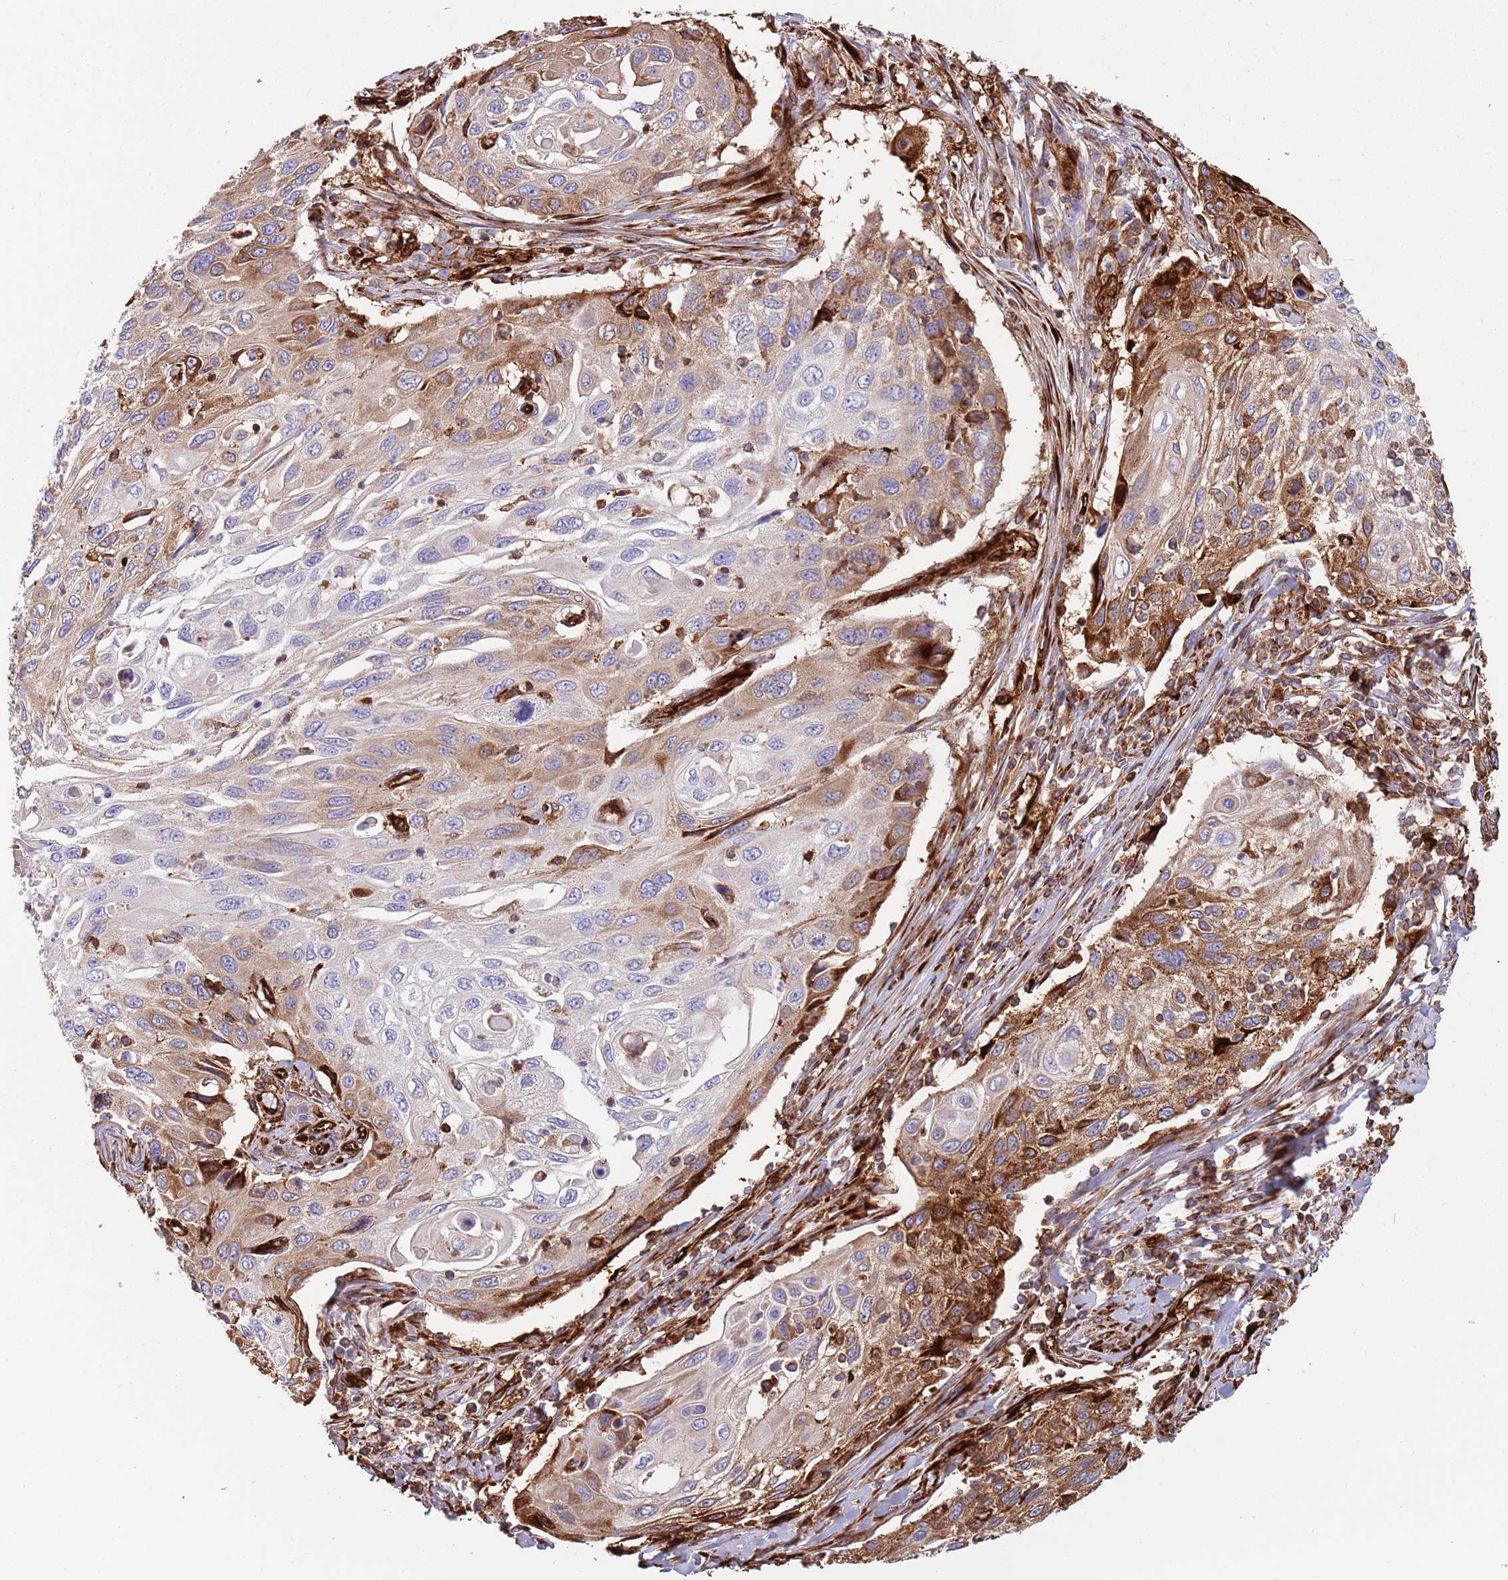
{"staining": {"intensity": "strong", "quantity": "<25%", "location": "cytoplasmic/membranous"}, "tissue": "cervical cancer", "cell_type": "Tumor cells", "image_type": "cancer", "snomed": [{"axis": "morphology", "description": "Squamous cell carcinoma, NOS"}, {"axis": "topography", "description": "Cervix"}], "caption": "Protein staining reveals strong cytoplasmic/membranous positivity in approximately <25% of tumor cells in squamous cell carcinoma (cervical).", "gene": "KBTBD7", "patient": {"sex": "female", "age": 70}}